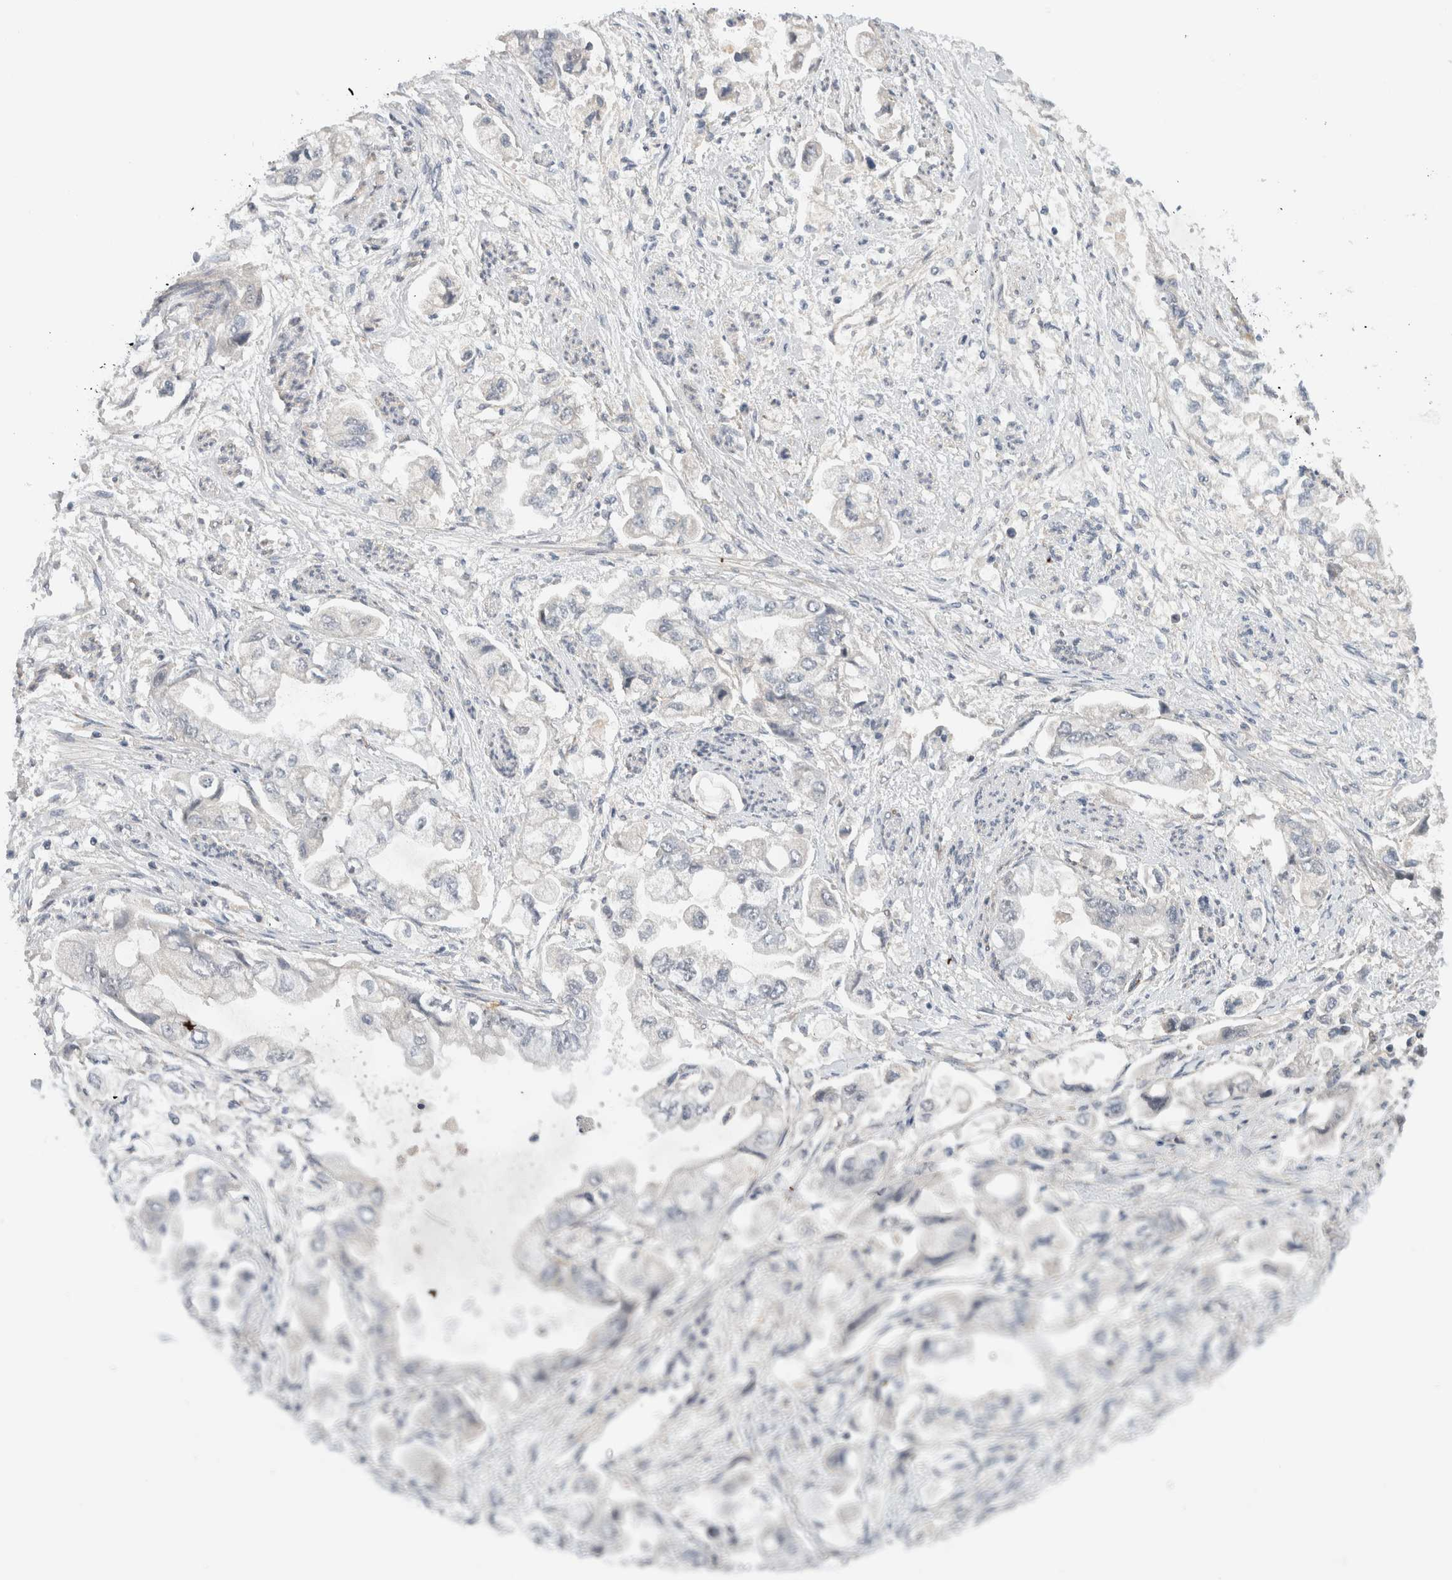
{"staining": {"intensity": "negative", "quantity": "none", "location": "none"}, "tissue": "stomach cancer", "cell_type": "Tumor cells", "image_type": "cancer", "snomed": [{"axis": "morphology", "description": "Adenocarcinoma, NOS"}, {"axis": "topography", "description": "Stomach"}], "caption": "A histopathology image of human stomach cancer (adenocarcinoma) is negative for staining in tumor cells.", "gene": "HCN3", "patient": {"sex": "male", "age": 62}}